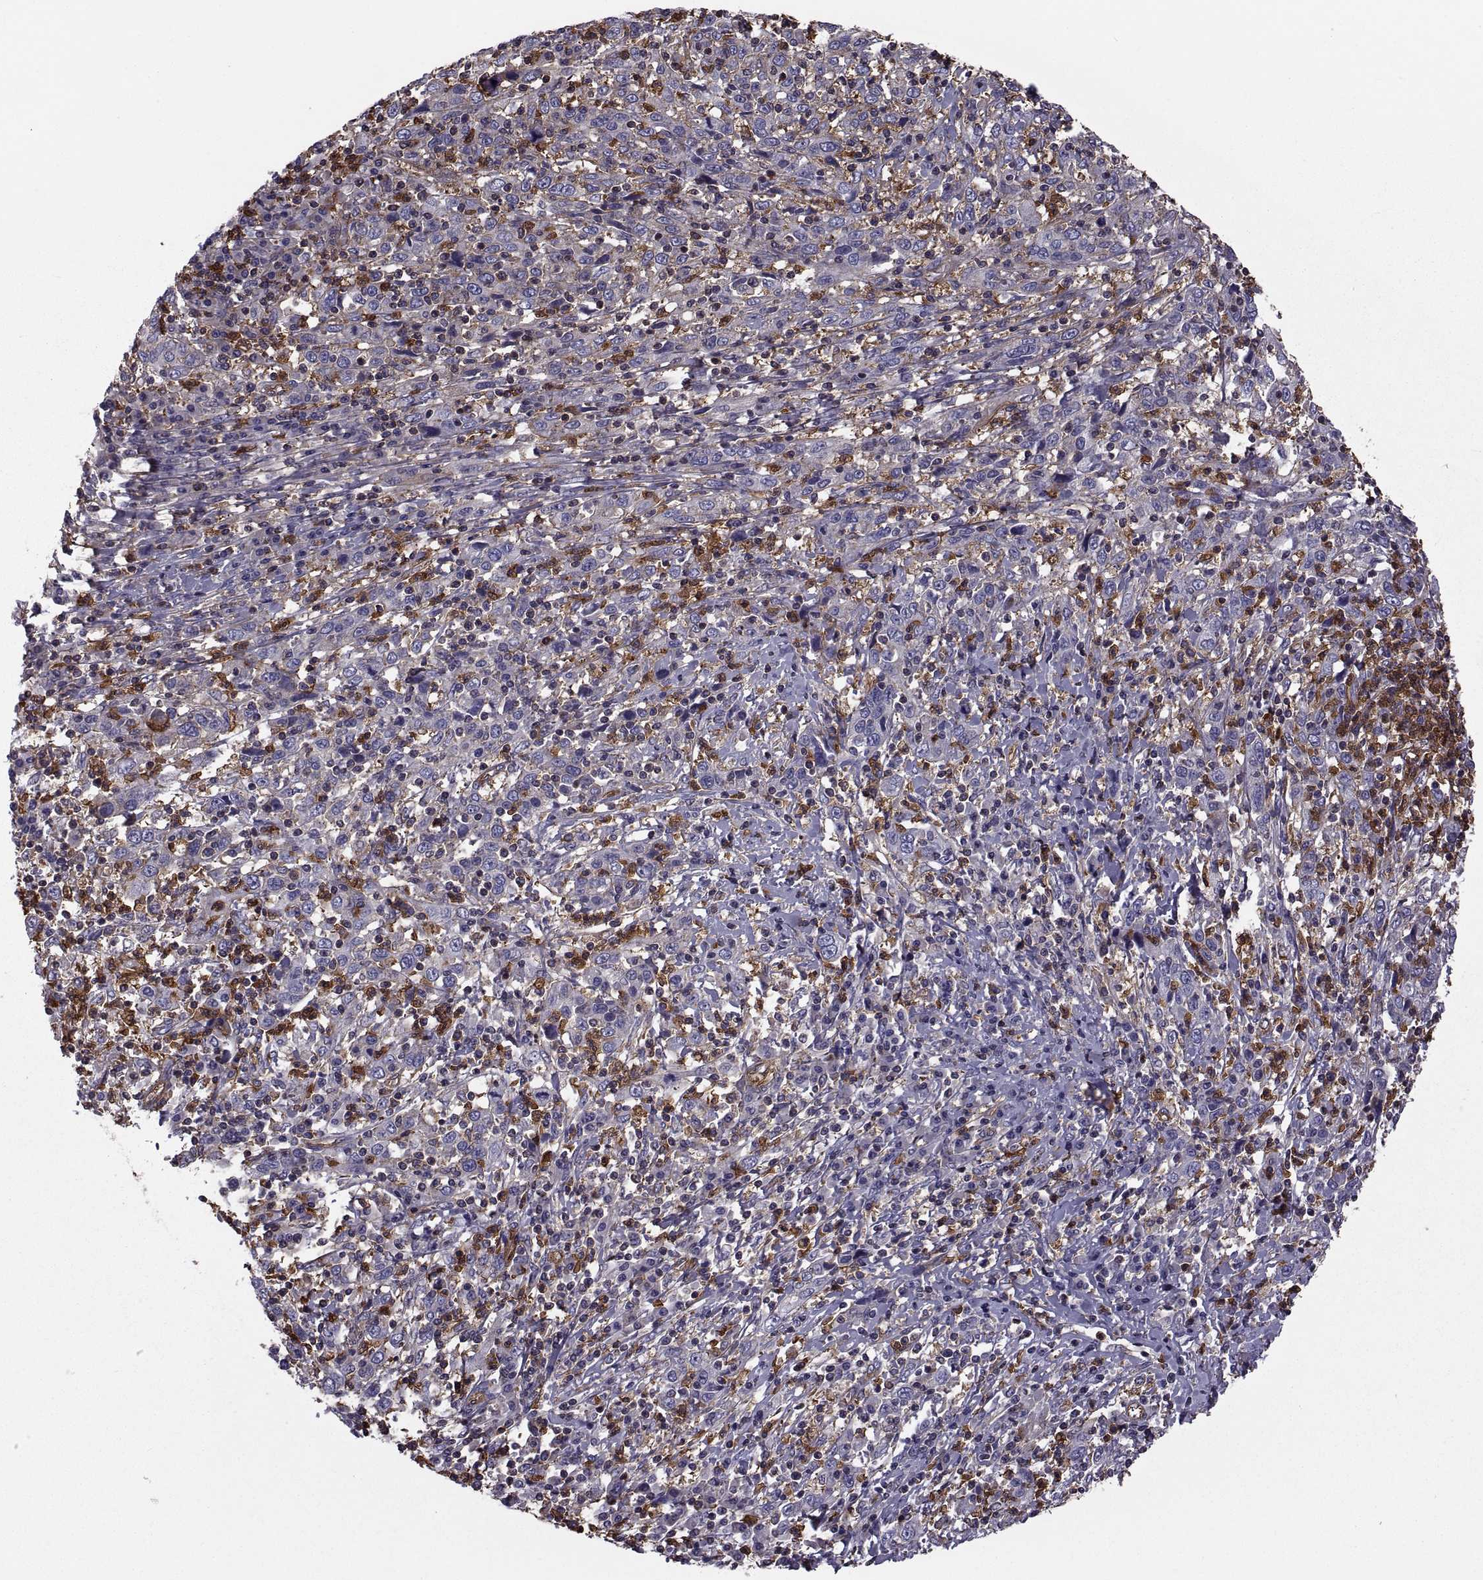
{"staining": {"intensity": "negative", "quantity": "none", "location": "none"}, "tissue": "cervical cancer", "cell_type": "Tumor cells", "image_type": "cancer", "snomed": [{"axis": "morphology", "description": "Squamous cell carcinoma, NOS"}, {"axis": "topography", "description": "Cervix"}], "caption": "High power microscopy photomicrograph of an IHC micrograph of cervical cancer (squamous cell carcinoma), revealing no significant expression in tumor cells. The staining was performed using DAB (3,3'-diaminobenzidine) to visualize the protein expression in brown, while the nuclei were stained in blue with hematoxylin (Magnification: 20x).", "gene": "MYH9", "patient": {"sex": "female", "age": 46}}